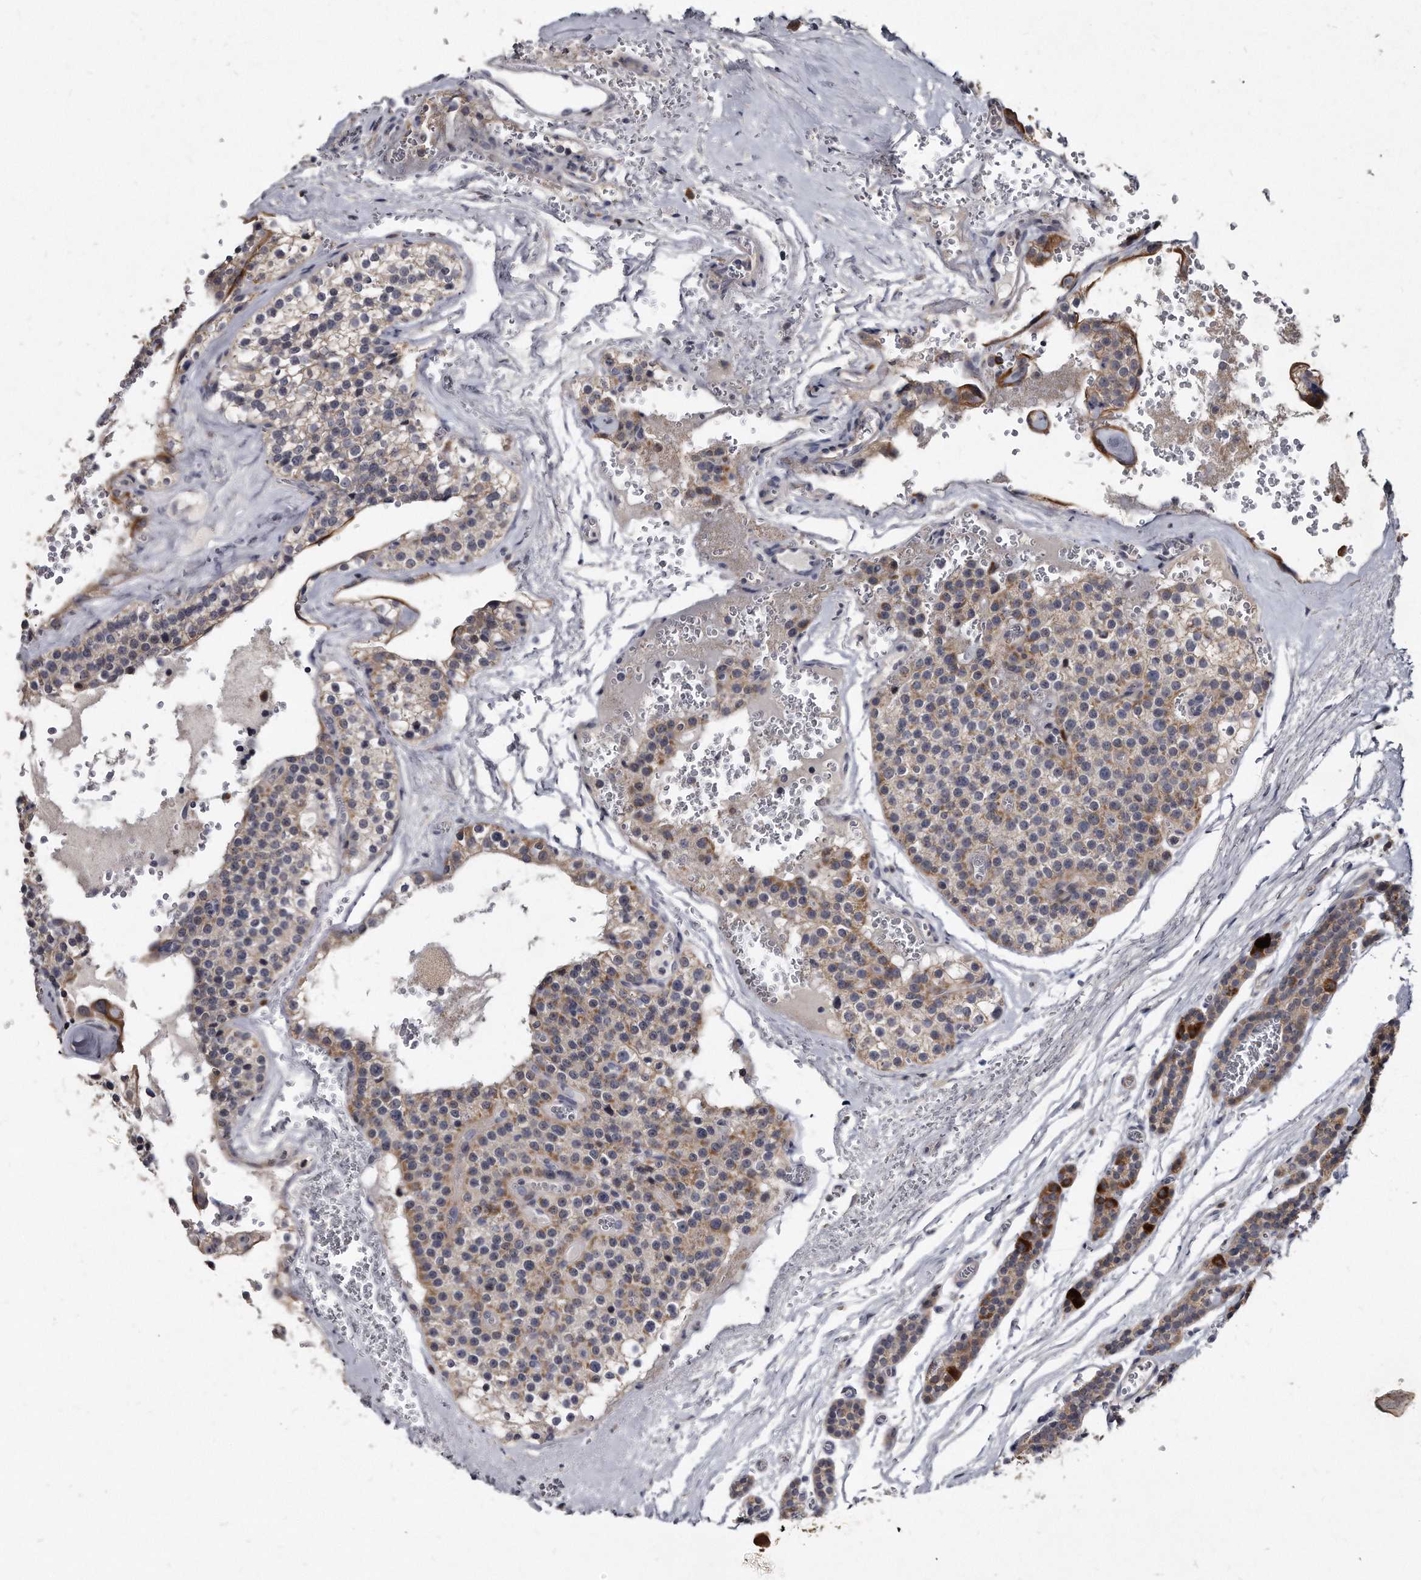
{"staining": {"intensity": "moderate", "quantity": ">75%", "location": "cytoplasmic/membranous"}, "tissue": "parathyroid gland", "cell_type": "Glandular cells", "image_type": "normal", "snomed": [{"axis": "morphology", "description": "Normal tissue, NOS"}, {"axis": "topography", "description": "Parathyroid gland"}], "caption": "IHC of unremarkable human parathyroid gland shows medium levels of moderate cytoplasmic/membranous staining in approximately >75% of glandular cells.", "gene": "KLHDC3", "patient": {"sex": "female", "age": 64}}